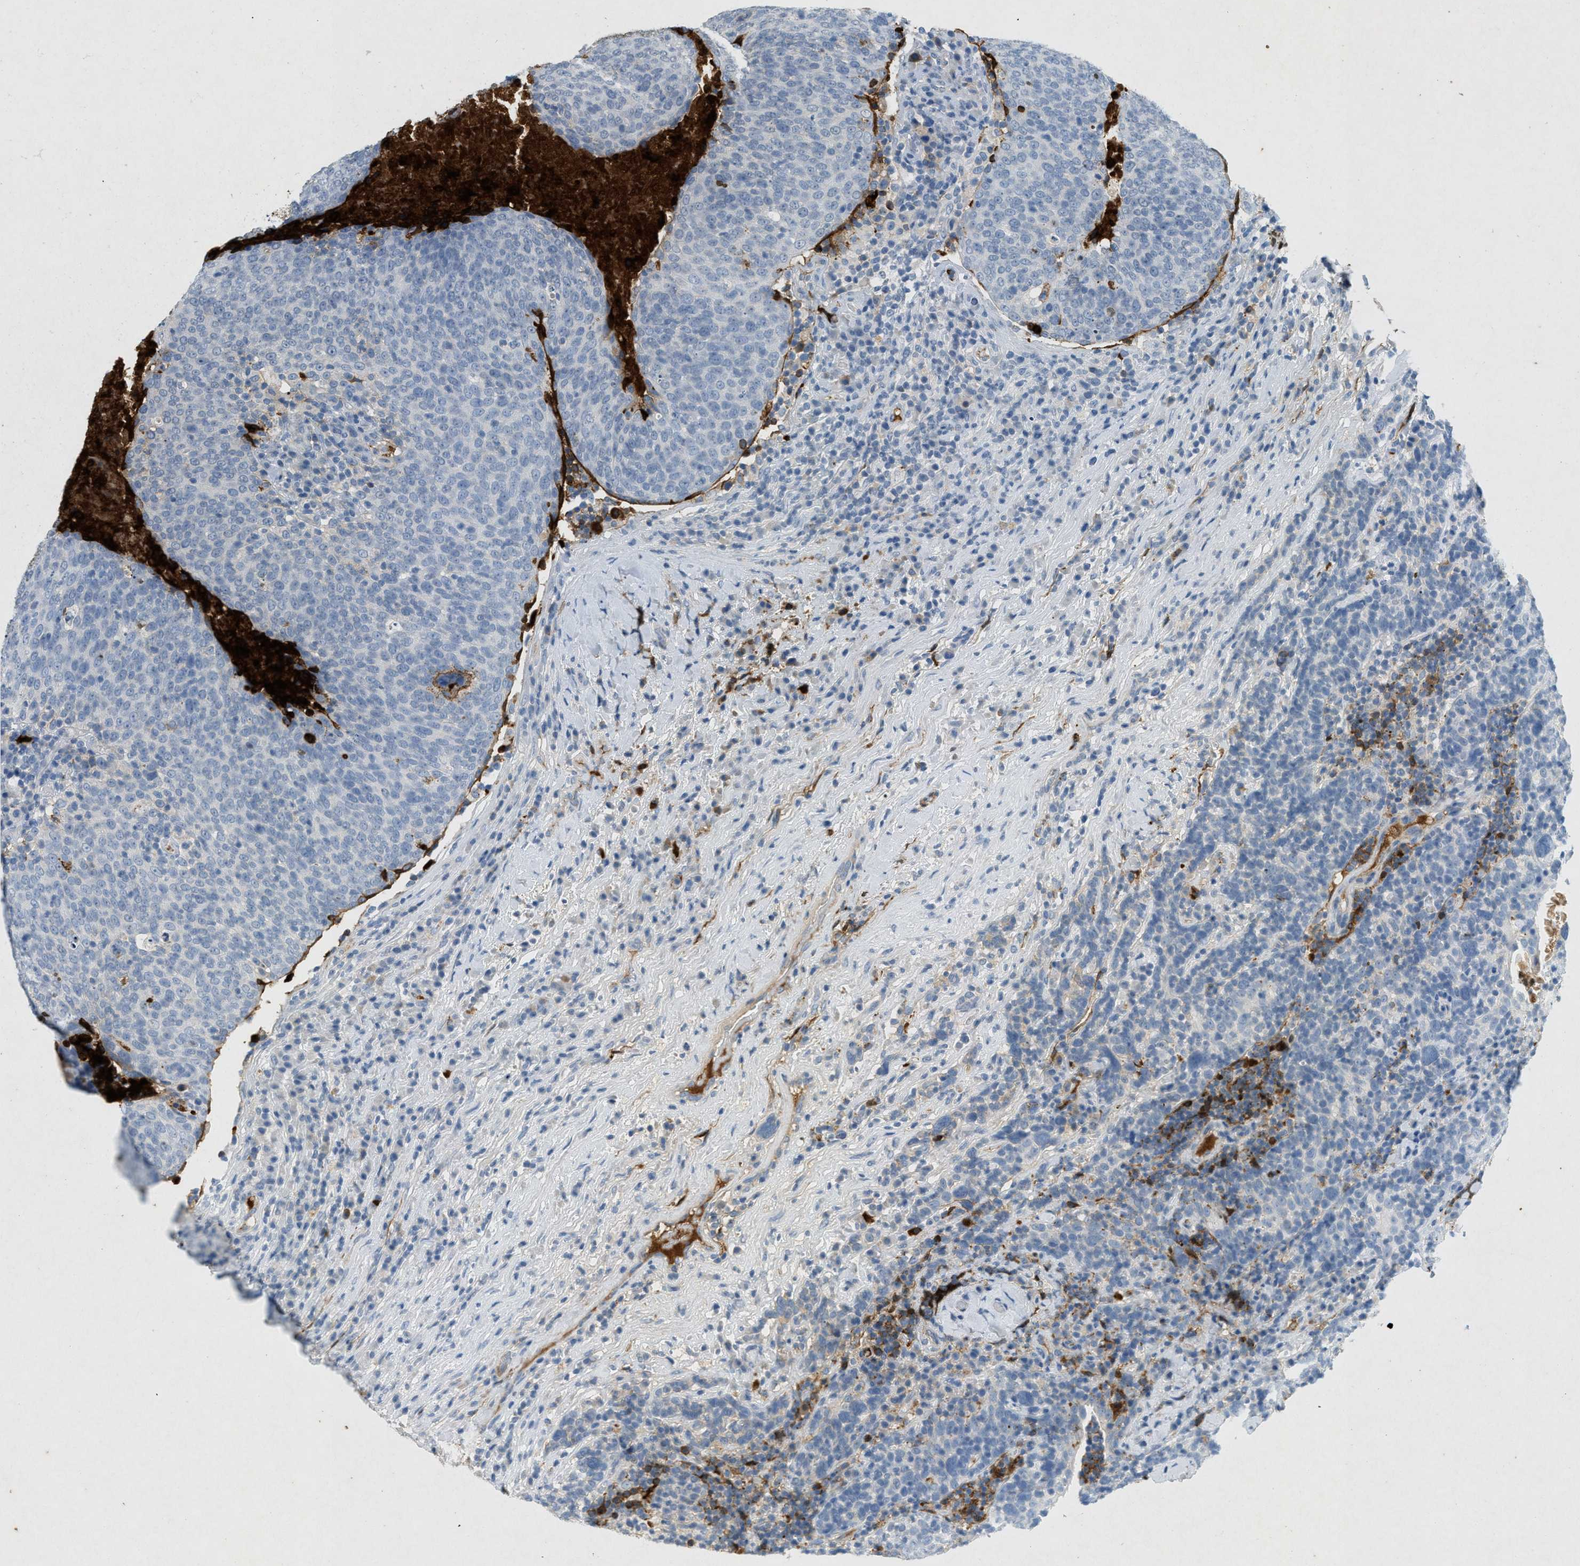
{"staining": {"intensity": "negative", "quantity": "none", "location": "none"}, "tissue": "head and neck cancer", "cell_type": "Tumor cells", "image_type": "cancer", "snomed": [{"axis": "morphology", "description": "Squamous cell carcinoma, NOS"}, {"axis": "morphology", "description": "Squamous cell carcinoma, metastatic, NOS"}, {"axis": "topography", "description": "Lymph node"}, {"axis": "topography", "description": "Head-Neck"}], "caption": "Immunohistochemistry photomicrograph of neoplastic tissue: head and neck cancer stained with DAB displays no significant protein staining in tumor cells.", "gene": "F2", "patient": {"sex": "male", "age": 62}}